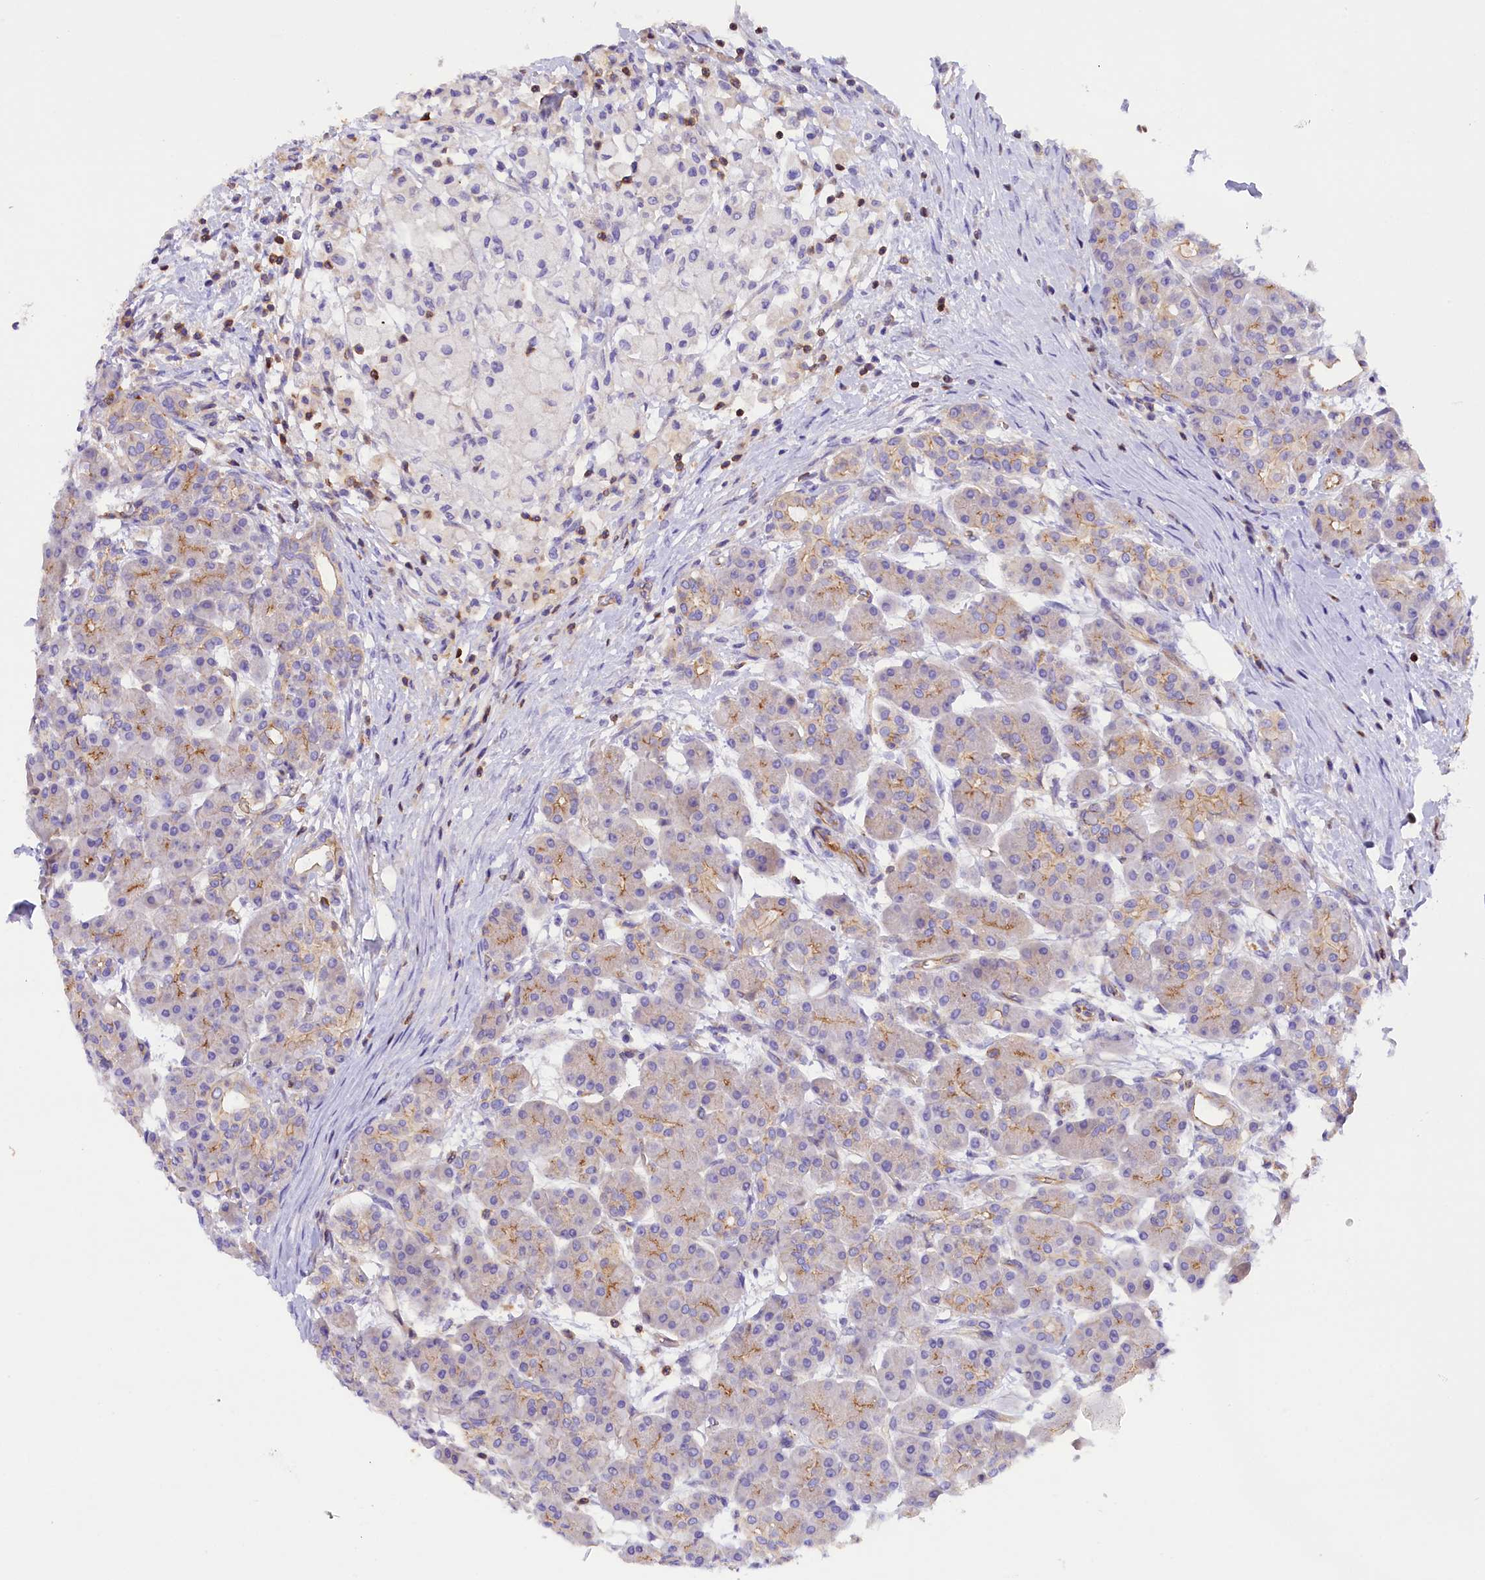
{"staining": {"intensity": "strong", "quantity": "<25%", "location": "cytoplasmic/membranous"}, "tissue": "pancreas", "cell_type": "Exocrine glandular cells", "image_type": "normal", "snomed": [{"axis": "morphology", "description": "Normal tissue, NOS"}, {"axis": "topography", "description": "Pancreas"}], "caption": "Immunohistochemical staining of benign human pancreas reveals medium levels of strong cytoplasmic/membranous positivity in about <25% of exocrine glandular cells. (IHC, brightfield microscopy, high magnification).", "gene": "FAM193A", "patient": {"sex": "male", "age": 63}}